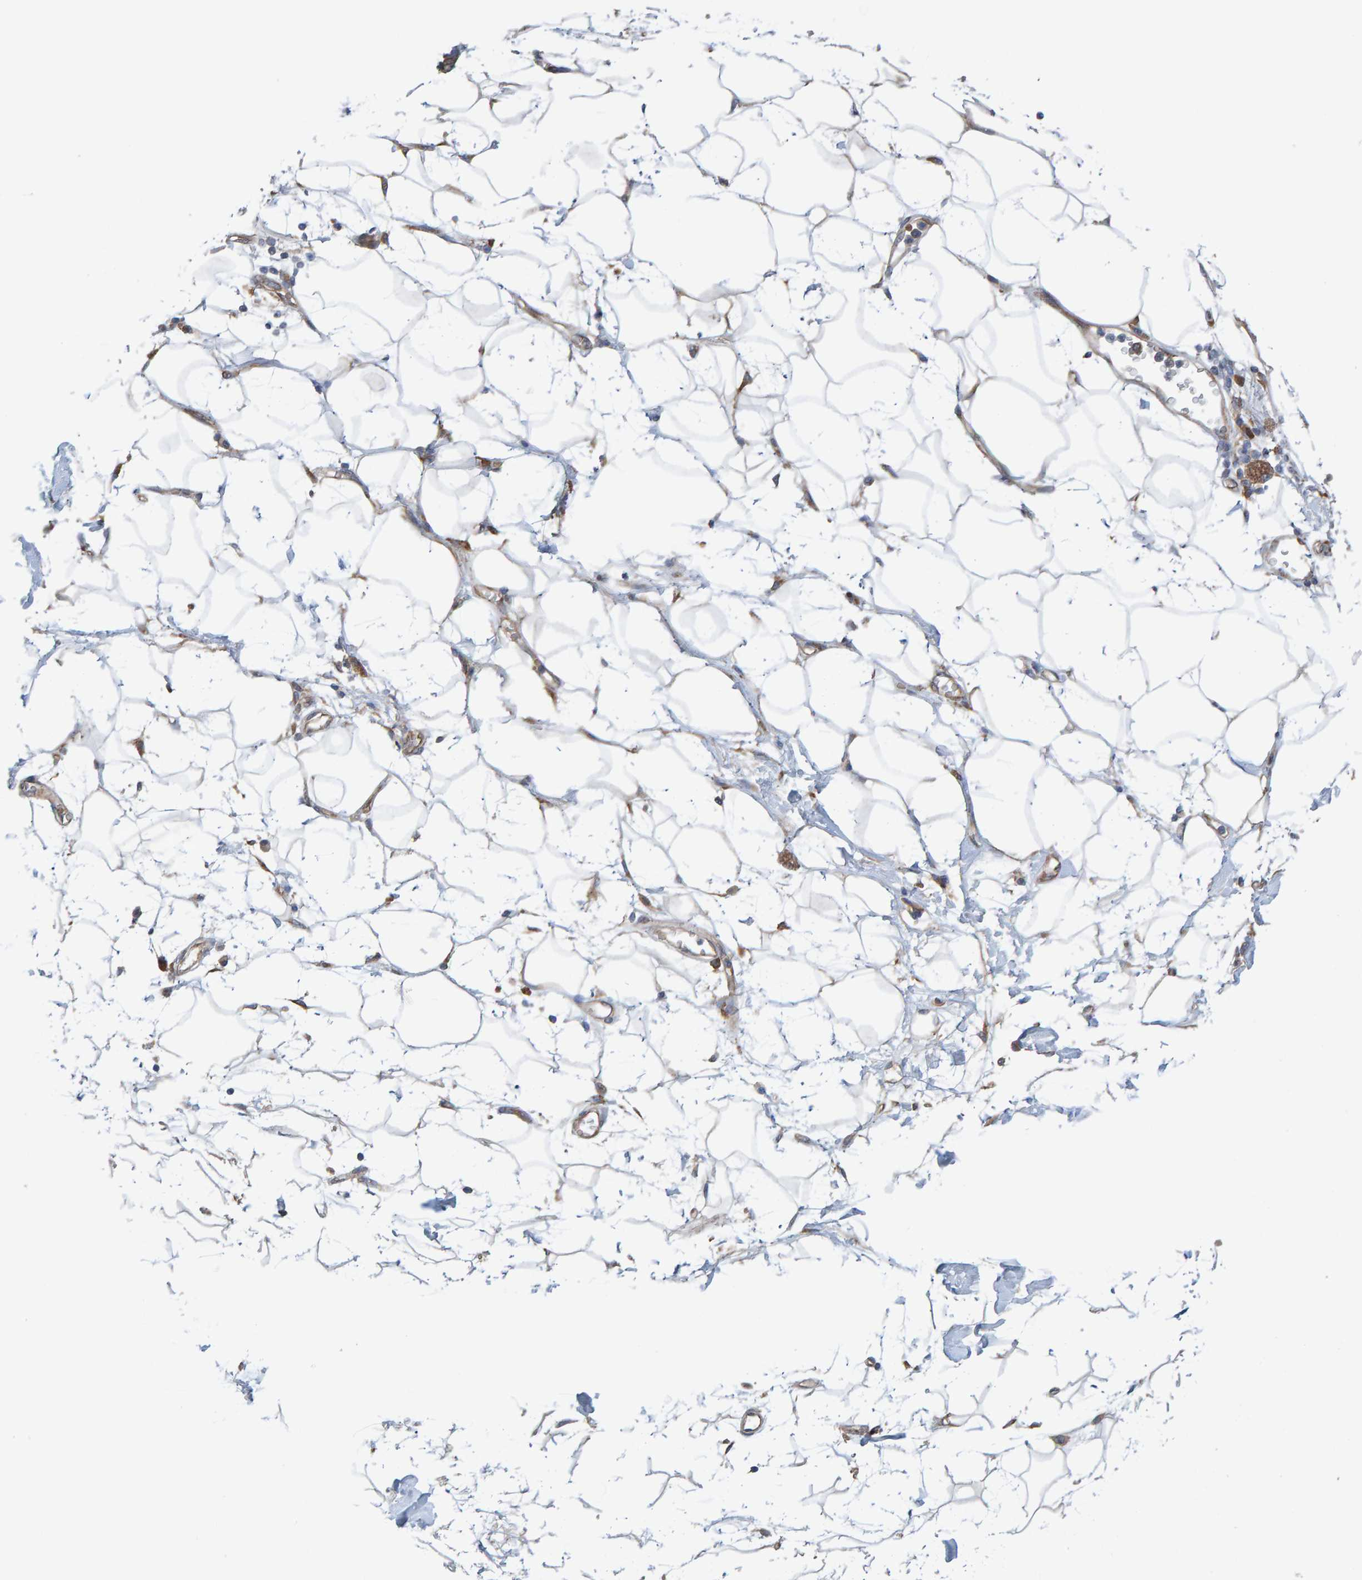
{"staining": {"intensity": "weak", "quantity": "25%-75%", "location": "cytoplasmic/membranous"}, "tissue": "adipose tissue", "cell_type": "Adipocytes", "image_type": "normal", "snomed": [{"axis": "morphology", "description": "Normal tissue, NOS"}, {"axis": "morphology", "description": "Adenocarcinoma, NOS"}, {"axis": "topography", "description": "Duodenum"}, {"axis": "topography", "description": "Peripheral nerve tissue"}], "caption": "A photomicrograph of human adipose tissue stained for a protein demonstrates weak cytoplasmic/membranous brown staining in adipocytes. (DAB (3,3'-diaminobenzidine) IHC, brown staining for protein, blue staining for nuclei).", "gene": "LRSAM1", "patient": {"sex": "female", "age": 60}}